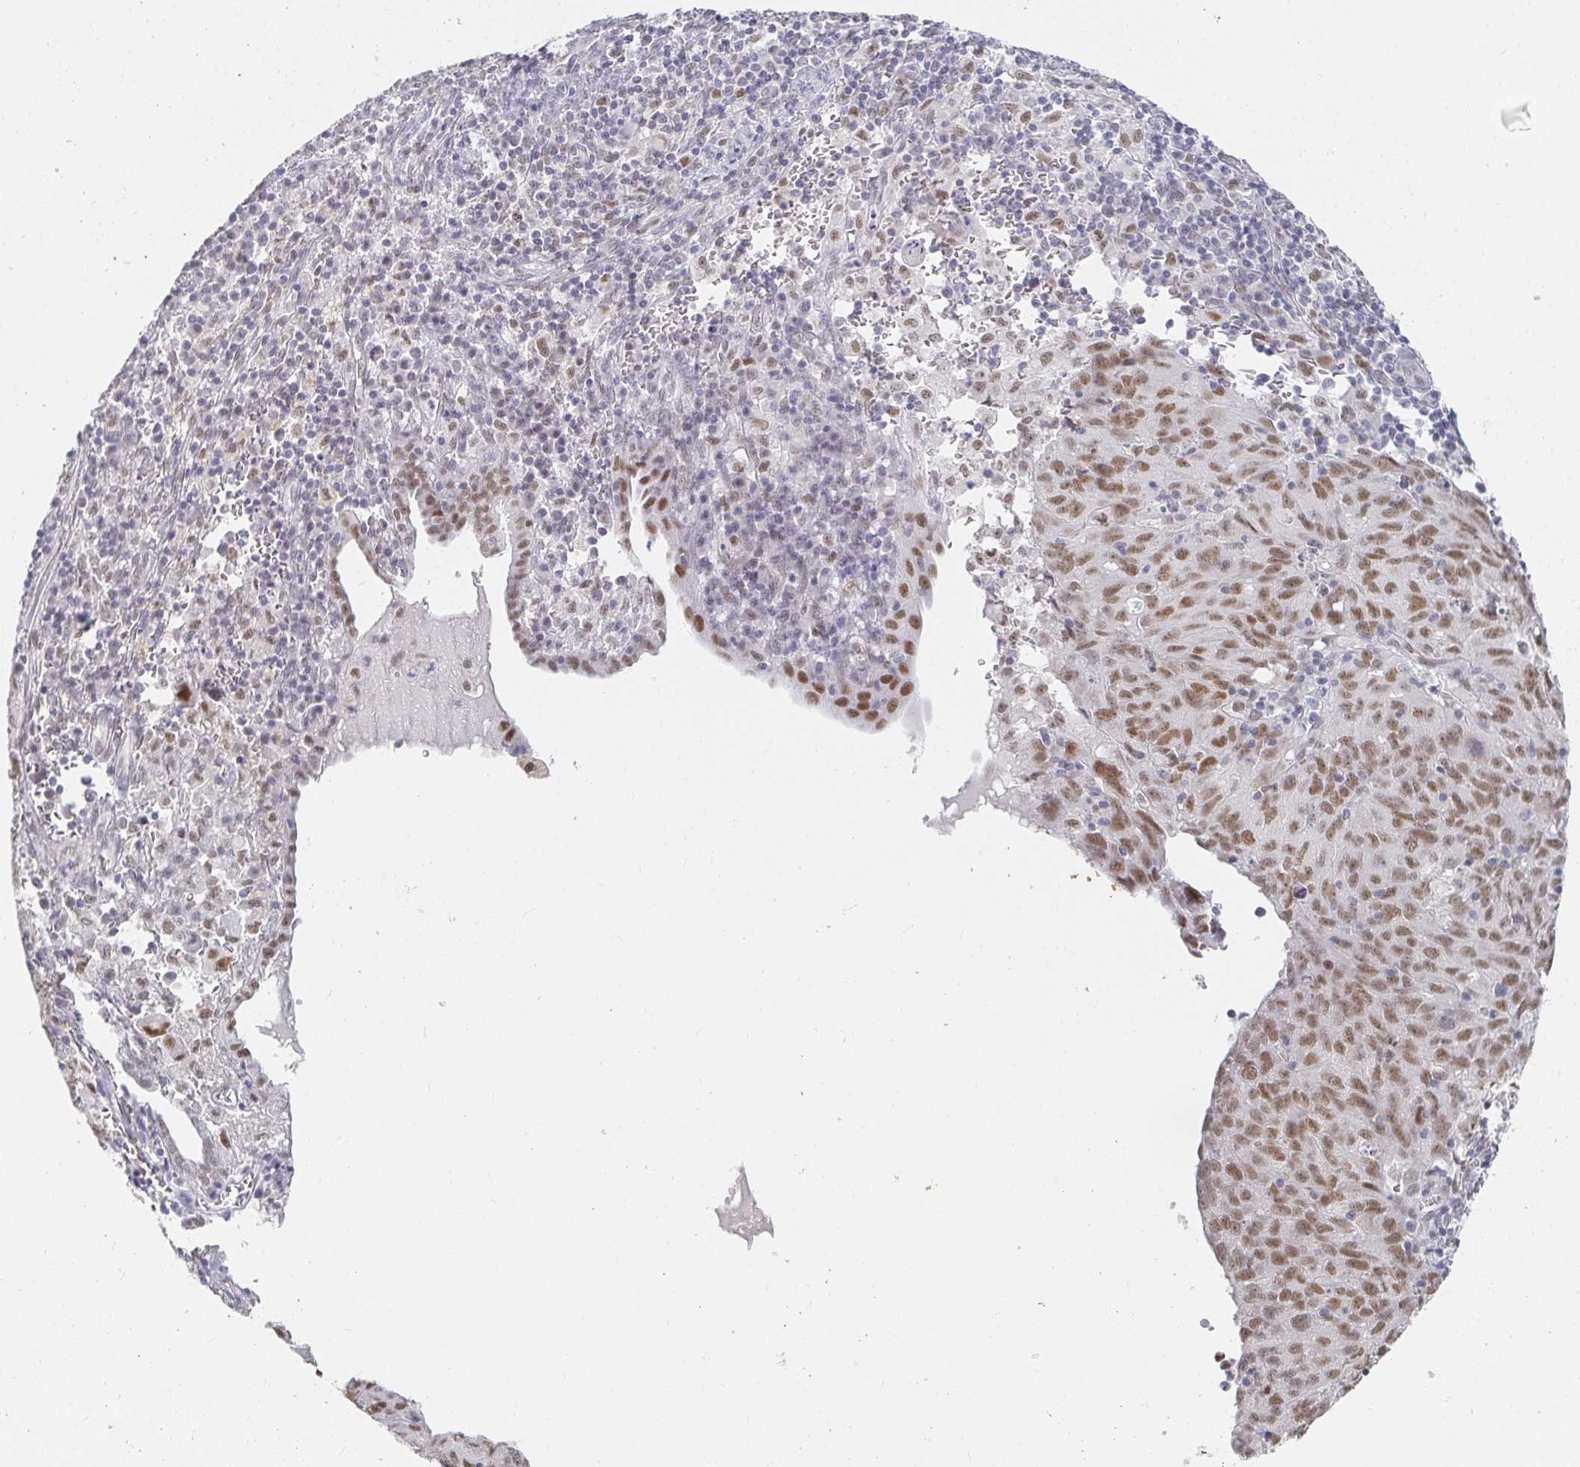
{"staining": {"intensity": "moderate", "quantity": ">75%", "location": "nuclear"}, "tissue": "cervical cancer", "cell_type": "Tumor cells", "image_type": "cancer", "snomed": [{"axis": "morphology", "description": "Adenocarcinoma, NOS"}, {"axis": "topography", "description": "Cervix"}], "caption": "There is medium levels of moderate nuclear staining in tumor cells of adenocarcinoma (cervical), as demonstrated by immunohistochemical staining (brown color).", "gene": "RCOR1", "patient": {"sex": "female", "age": 56}}